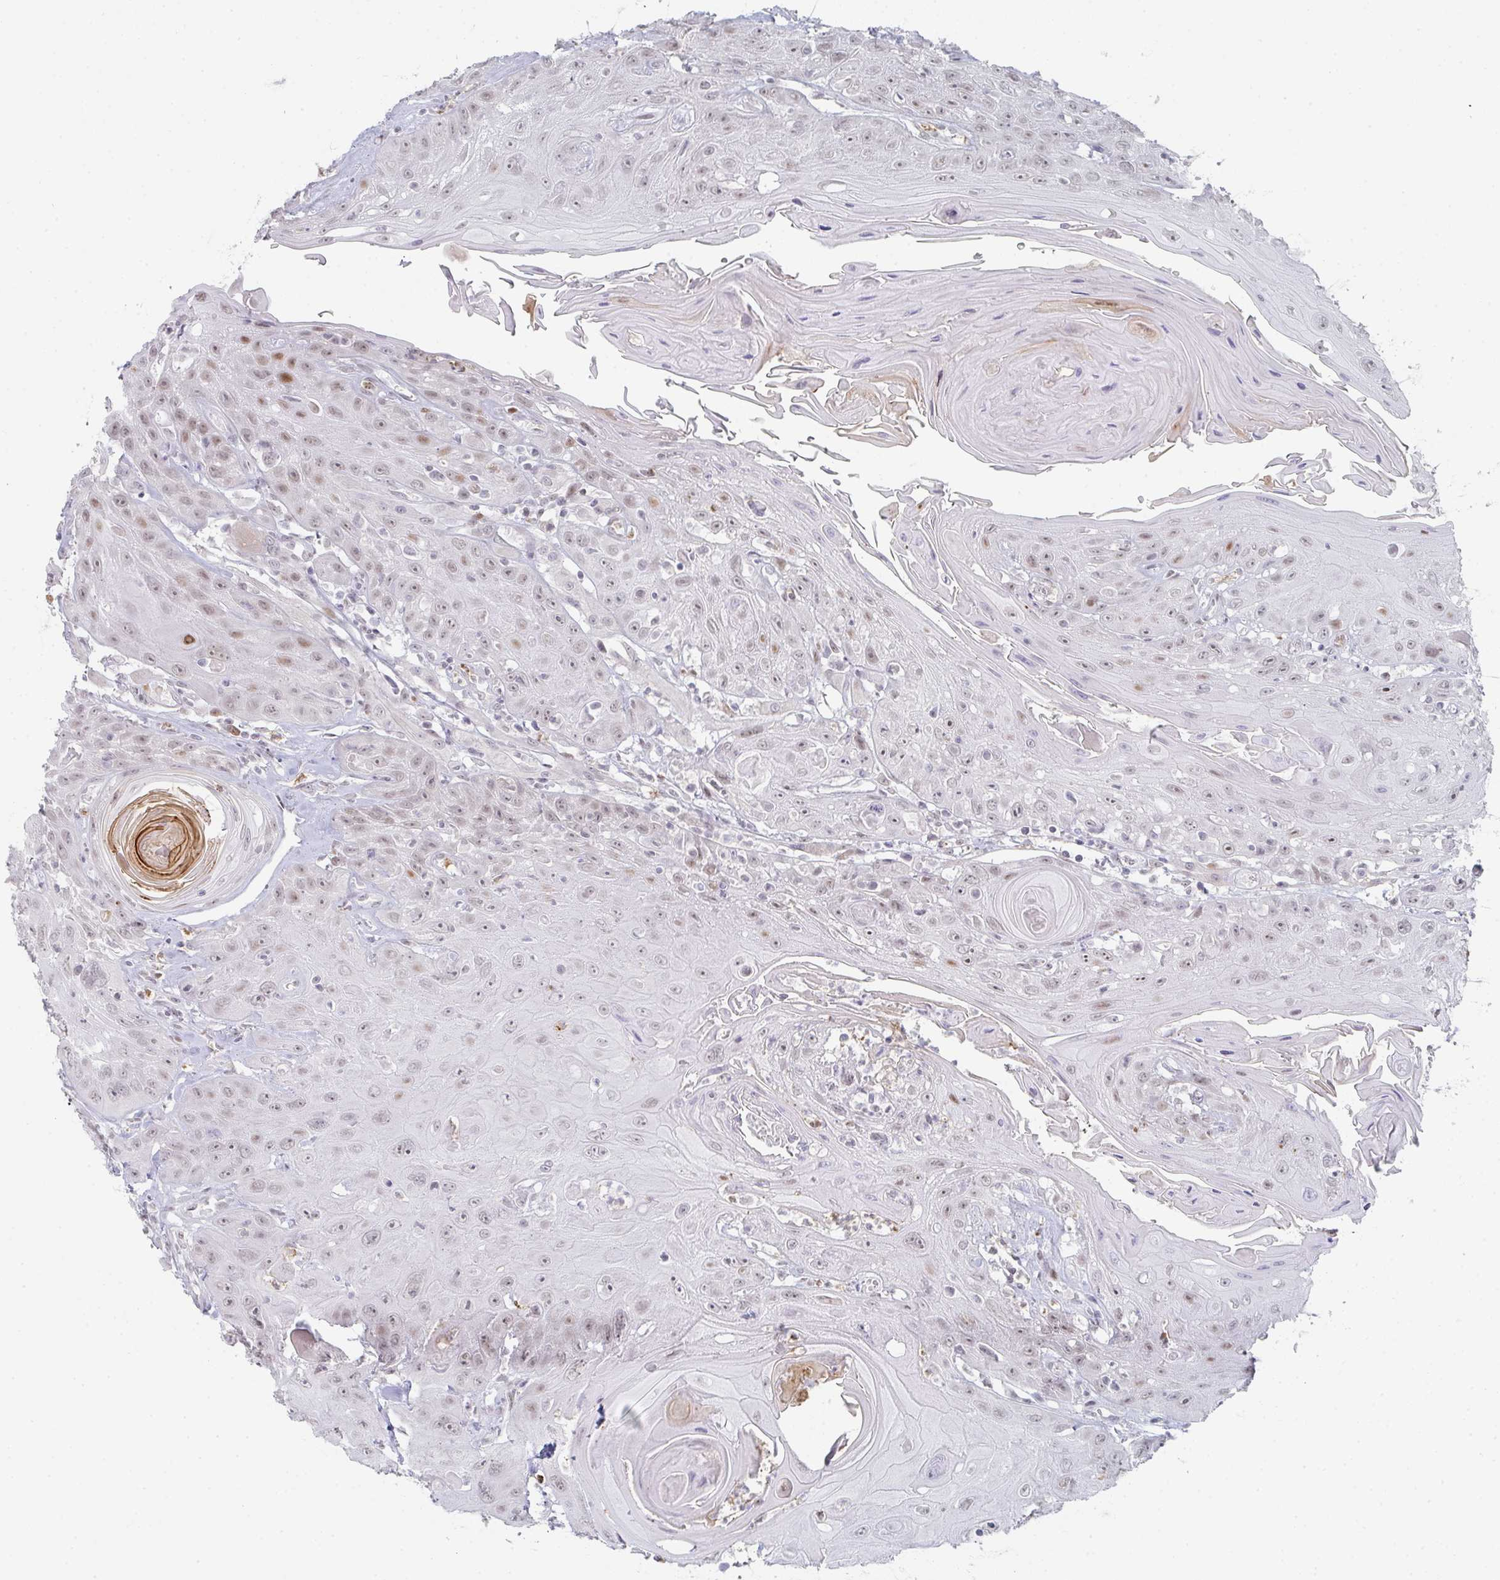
{"staining": {"intensity": "weak", "quantity": "25%-75%", "location": "nuclear"}, "tissue": "head and neck cancer", "cell_type": "Tumor cells", "image_type": "cancer", "snomed": [{"axis": "morphology", "description": "Squamous cell carcinoma, NOS"}, {"axis": "topography", "description": "Head-Neck"}], "caption": "Immunohistochemistry staining of squamous cell carcinoma (head and neck), which shows low levels of weak nuclear staining in approximately 25%-75% of tumor cells indicating weak nuclear protein positivity. The staining was performed using DAB (brown) for protein detection and nuclei were counterstained in hematoxylin (blue).", "gene": "LIN54", "patient": {"sex": "female", "age": 59}}